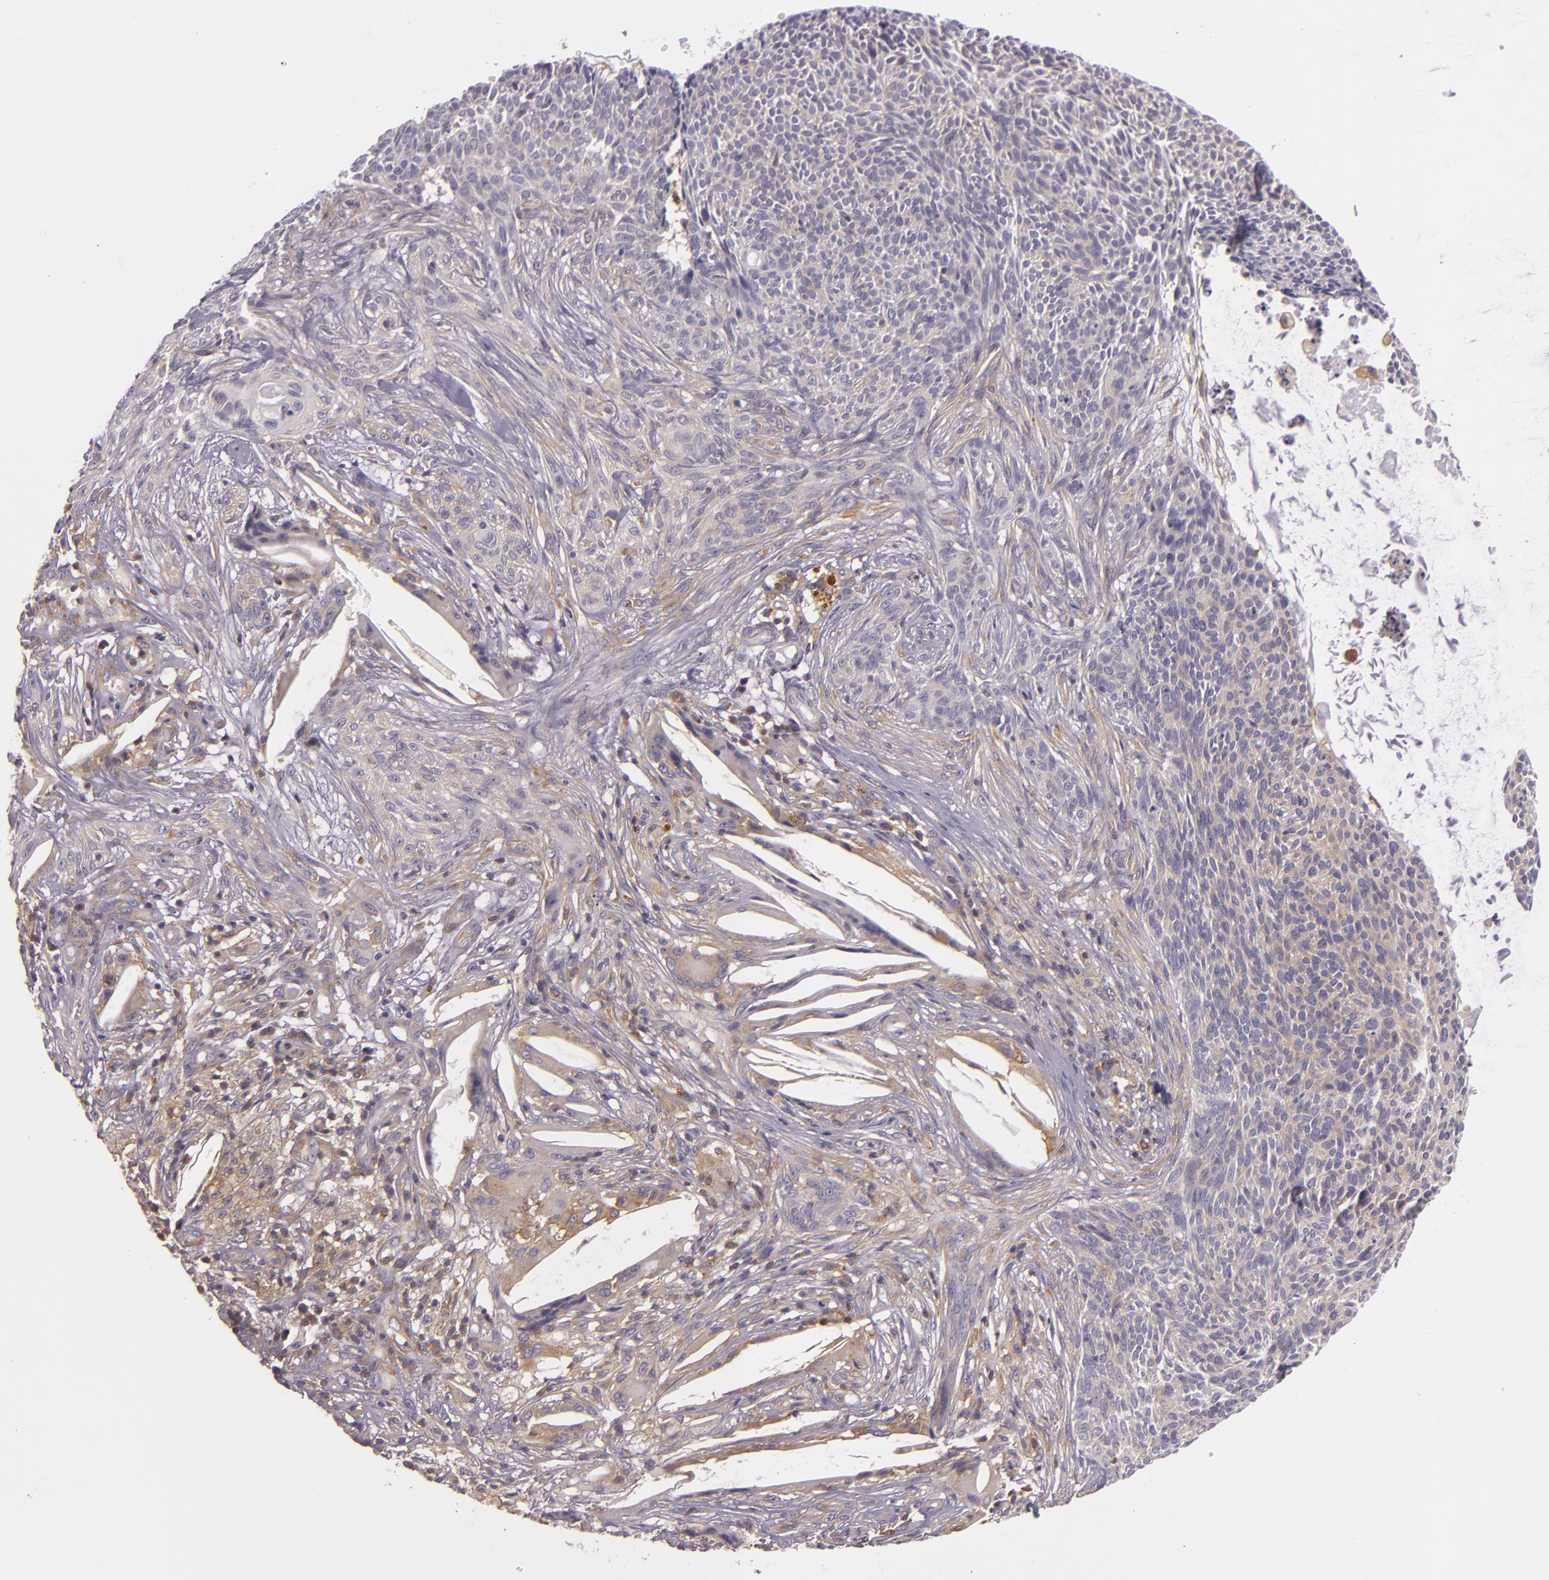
{"staining": {"intensity": "weak", "quantity": "25%-75%", "location": "cytoplasmic/membranous"}, "tissue": "skin cancer", "cell_type": "Tumor cells", "image_type": "cancer", "snomed": [{"axis": "morphology", "description": "Basal cell carcinoma"}, {"axis": "topography", "description": "Skin"}], "caption": "Protein expression analysis of skin basal cell carcinoma reveals weak cytoplasmic/membranous positivity in about 25%-75% of tumor cells.", "gene": "TLN1", "patient": {"sex": "male", "age": 84}}